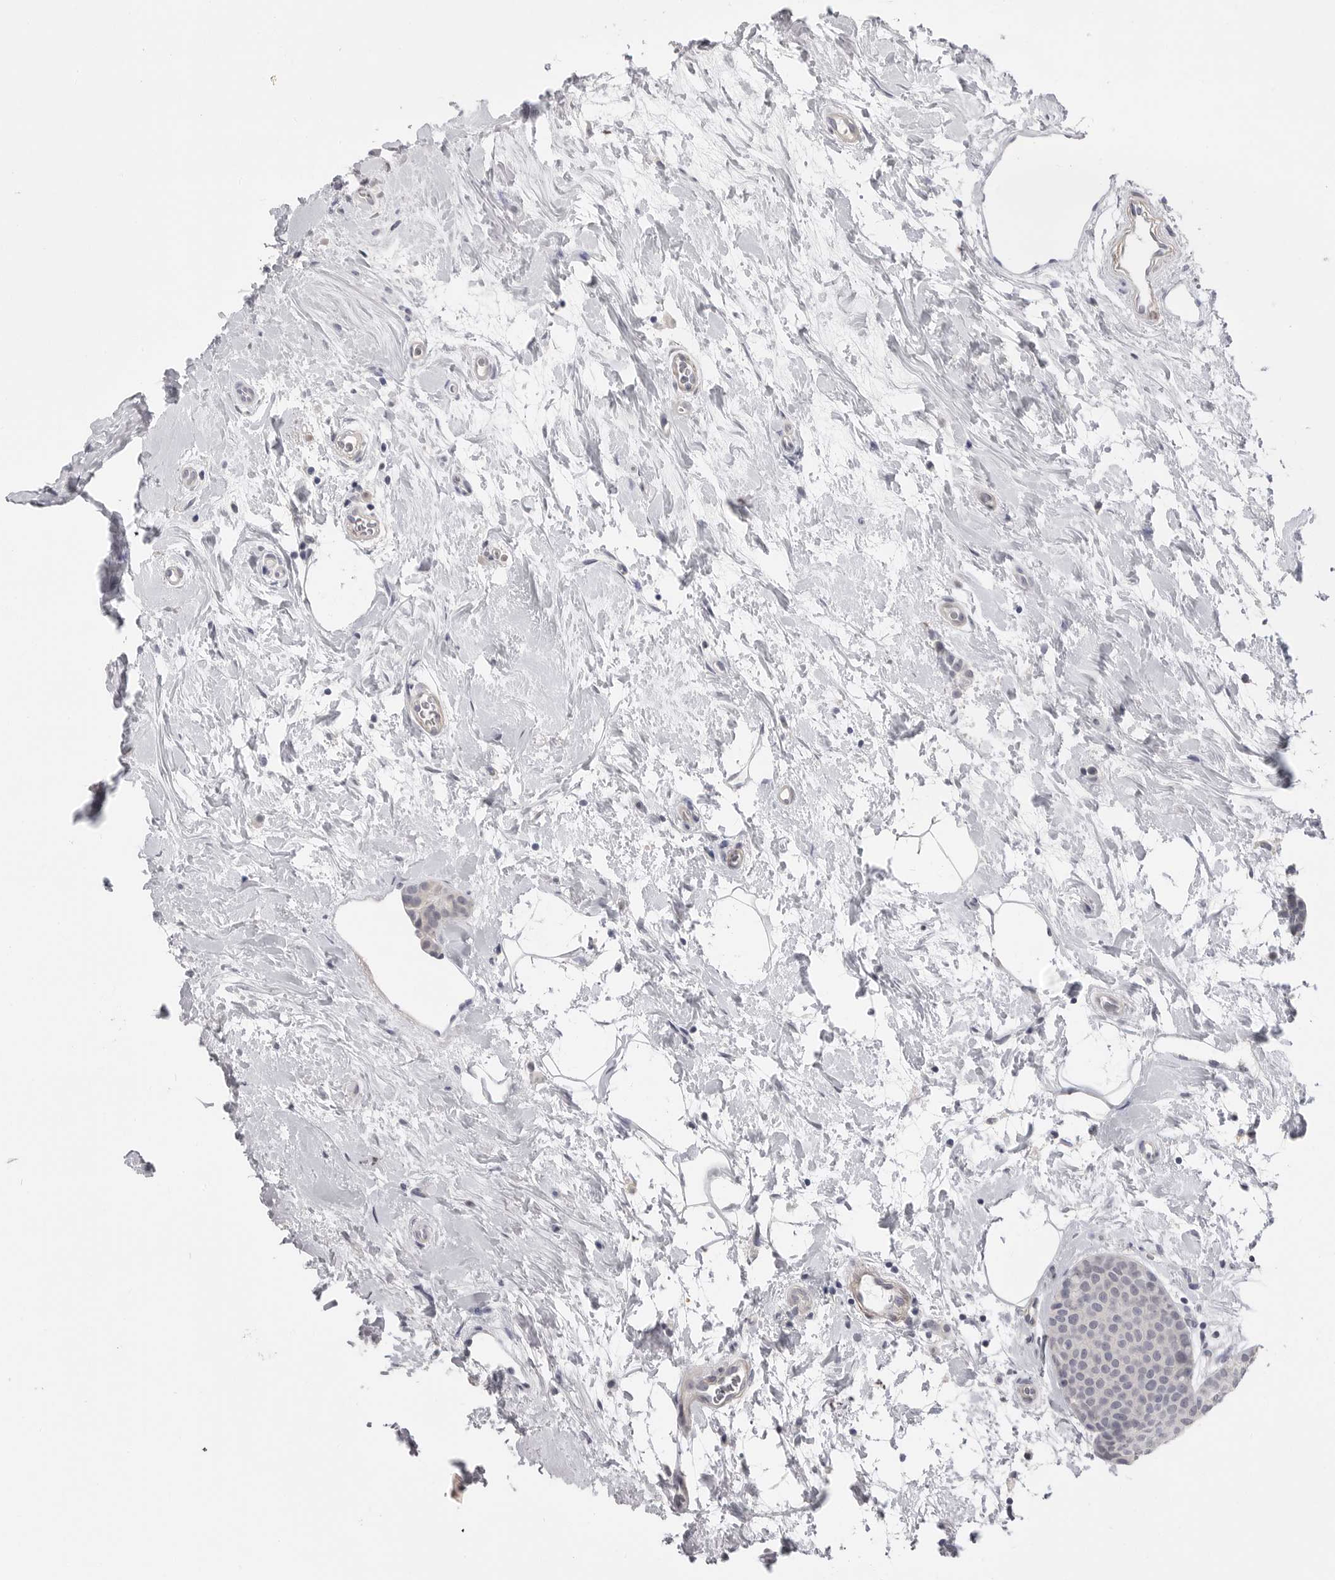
{"staining": {"intensity": "negative", "quantity": "none", "location": "none"}, "tissue": "breast cancer", "cell_type": "Tumor cells", "image_type": "cancer", "snomed": [{"axis": "morphology", "description": "Lobular carcinoma, in situ"}, {"axis": "morphology", "description": "Lobular carcinoma"}, {"axis": "topography", "description": "Breast"}], "caption": "This is an immunohistochemistry photomicrograph of human breast lobular carcinoma. There is no positivity in tumor cells.", "gene": "PLEKHF1", "patient": {"sex": "female", "age": 41}}